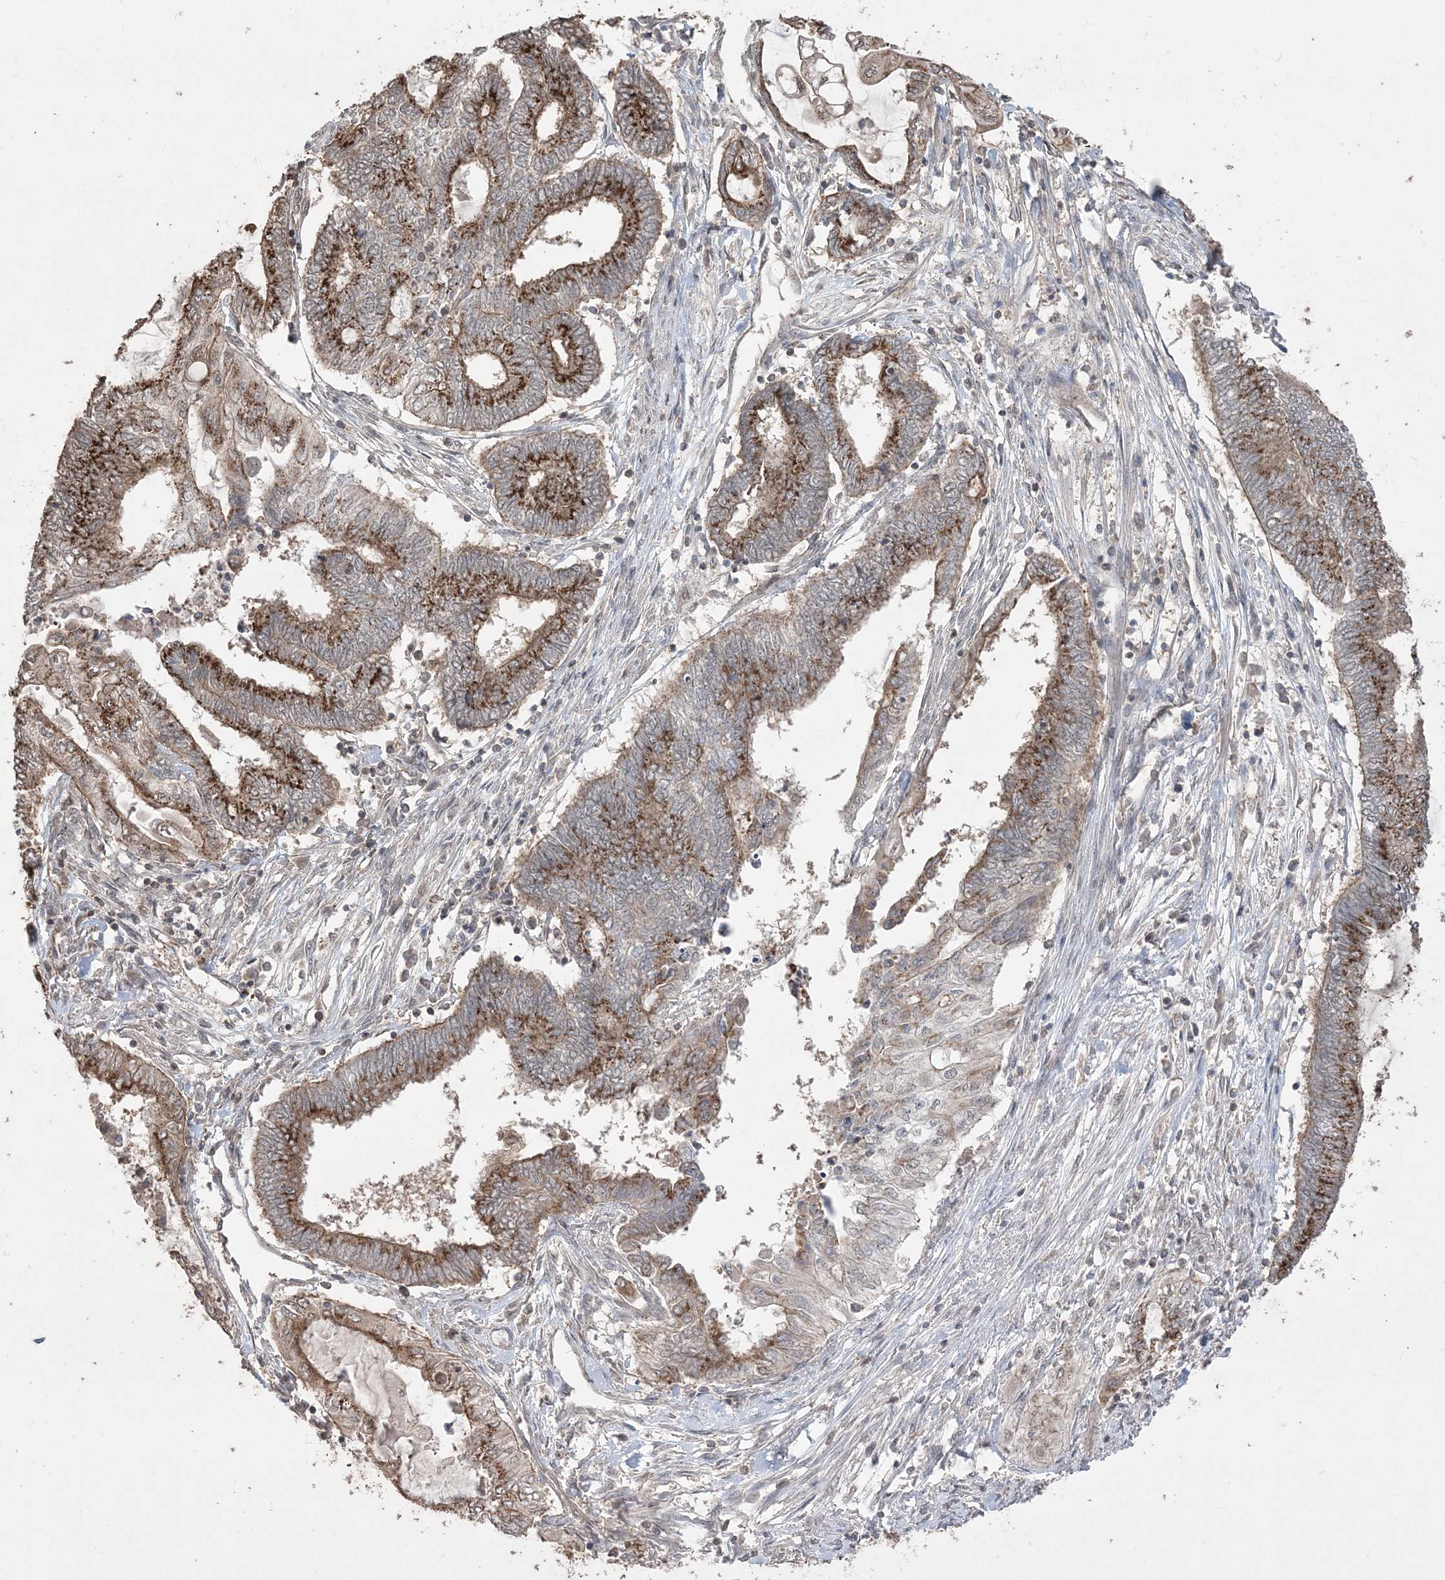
{"staining": {"intensity": "moderate", "quantity": ">75%", "location": "cytoplasmic/membranous"}, "tissue": "endometrial cancer", "cell_type": "Tumor cells", "image_type": "cancer", "snomed": [{"axis": "morphology", "description": "Adenocarcinoma, NOS"}, {"axis": "topography", "description": "Uterus"}, {"axis": "topography", "description": "Endometrium"}], "caption": "High-power microscopy captured an IHC histopathology image of endometrial adenocarcinoma, revealing moderate cytoplasmic/membranous positivity in approximately >75% of tumor cells.", "gene": "EHHADH", "patient": {"sex": "female", "age": 70}}